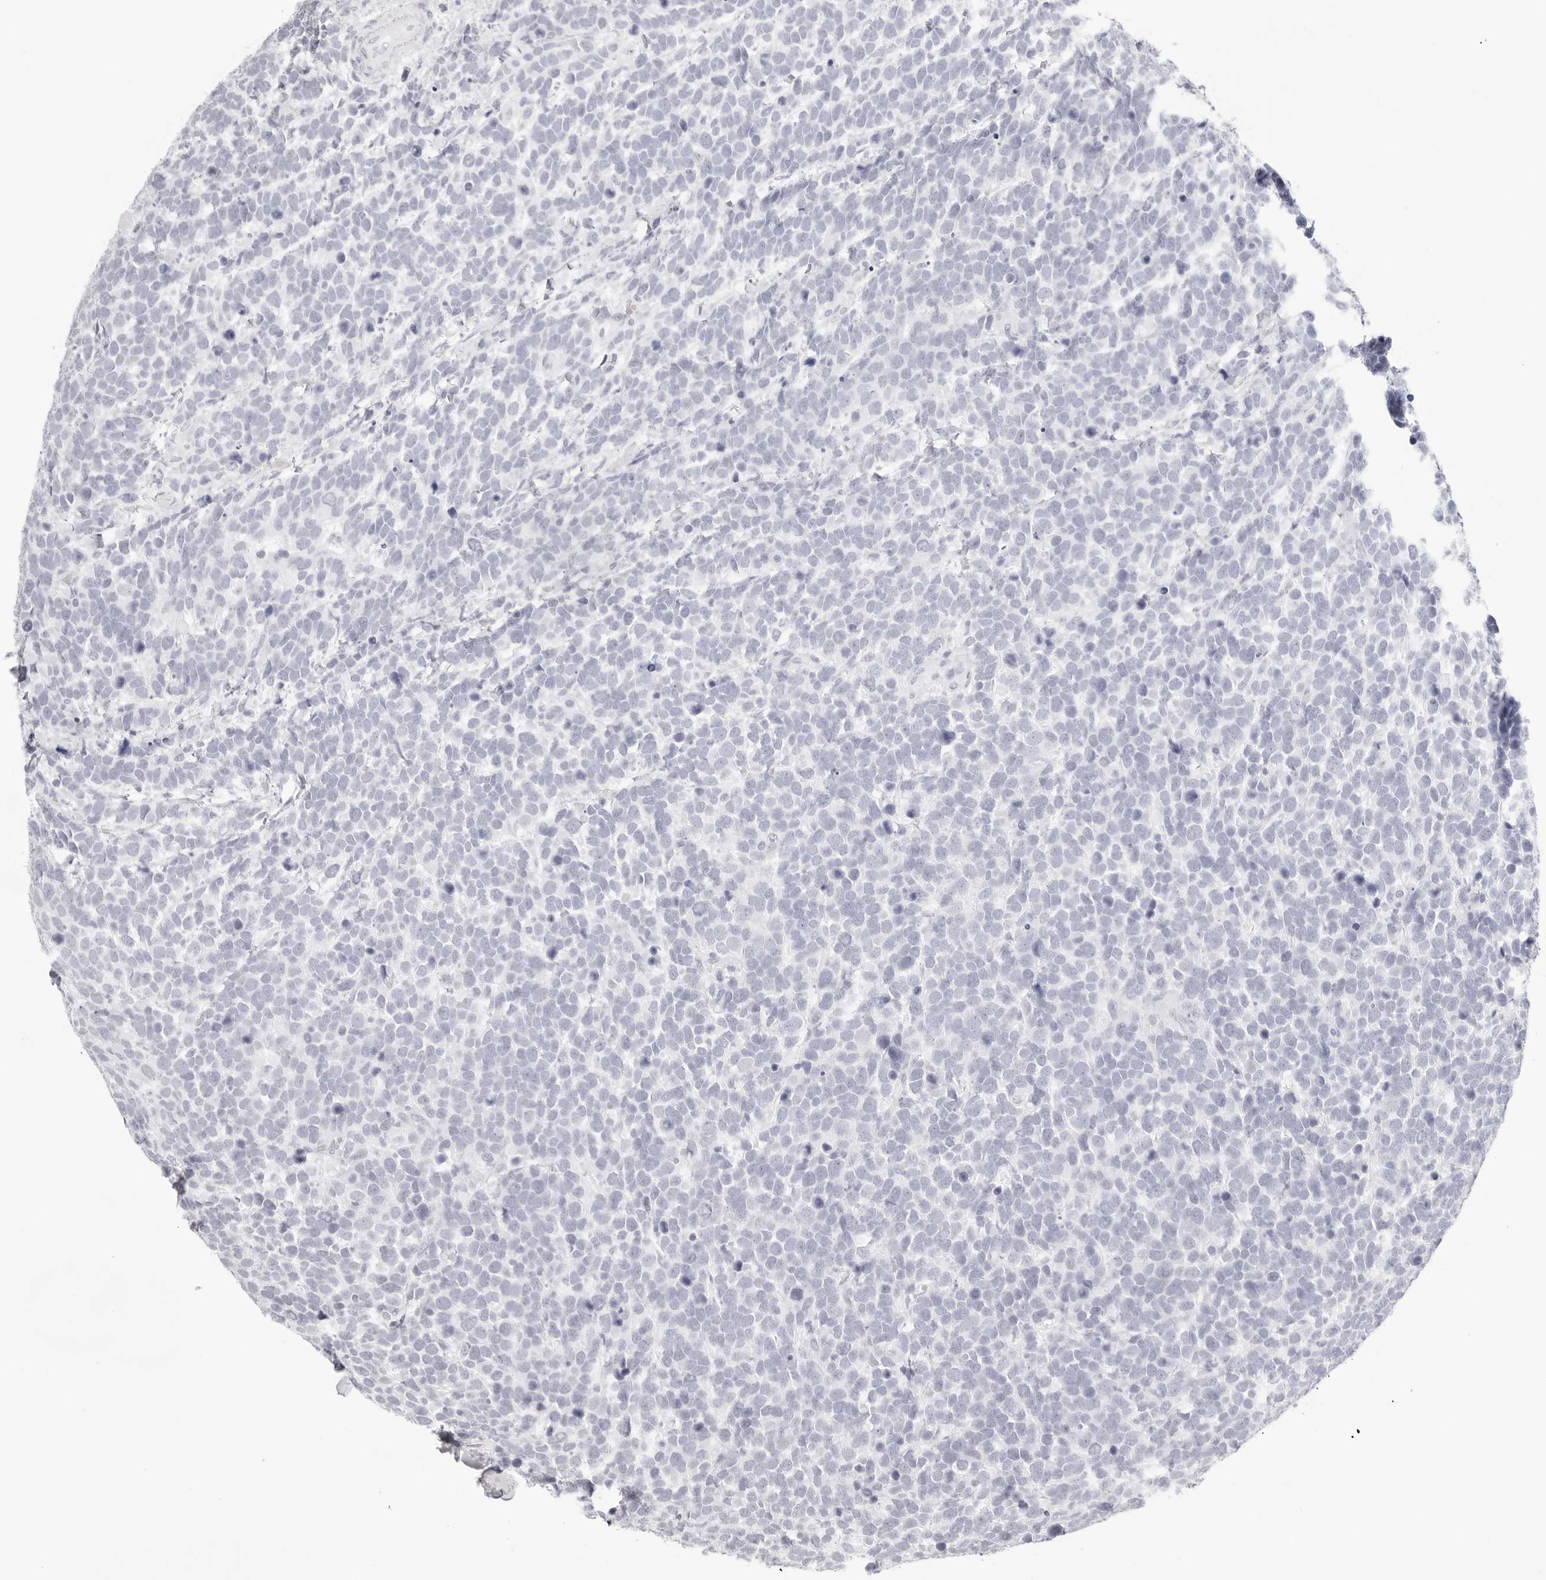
{"staining": {"intensity": "negative", "quantity": "none", "location": "none"}, "tissue": "urothelial cancer", "cell_type": "Tumor cells", "image_type": "cancer", "snomed": [{"axis": "morphology", "description": "Urothelial carcinoma, High grade"}, {"axis": "topography", "description": "Urinary bladder"}], "caption": "Immunohistochemical staining of human high-grade urothelial carcinoma exhibits no significant staining in tumor cells.", "gene": "CST5", "patient": {"sex": "female", "age": 82}}